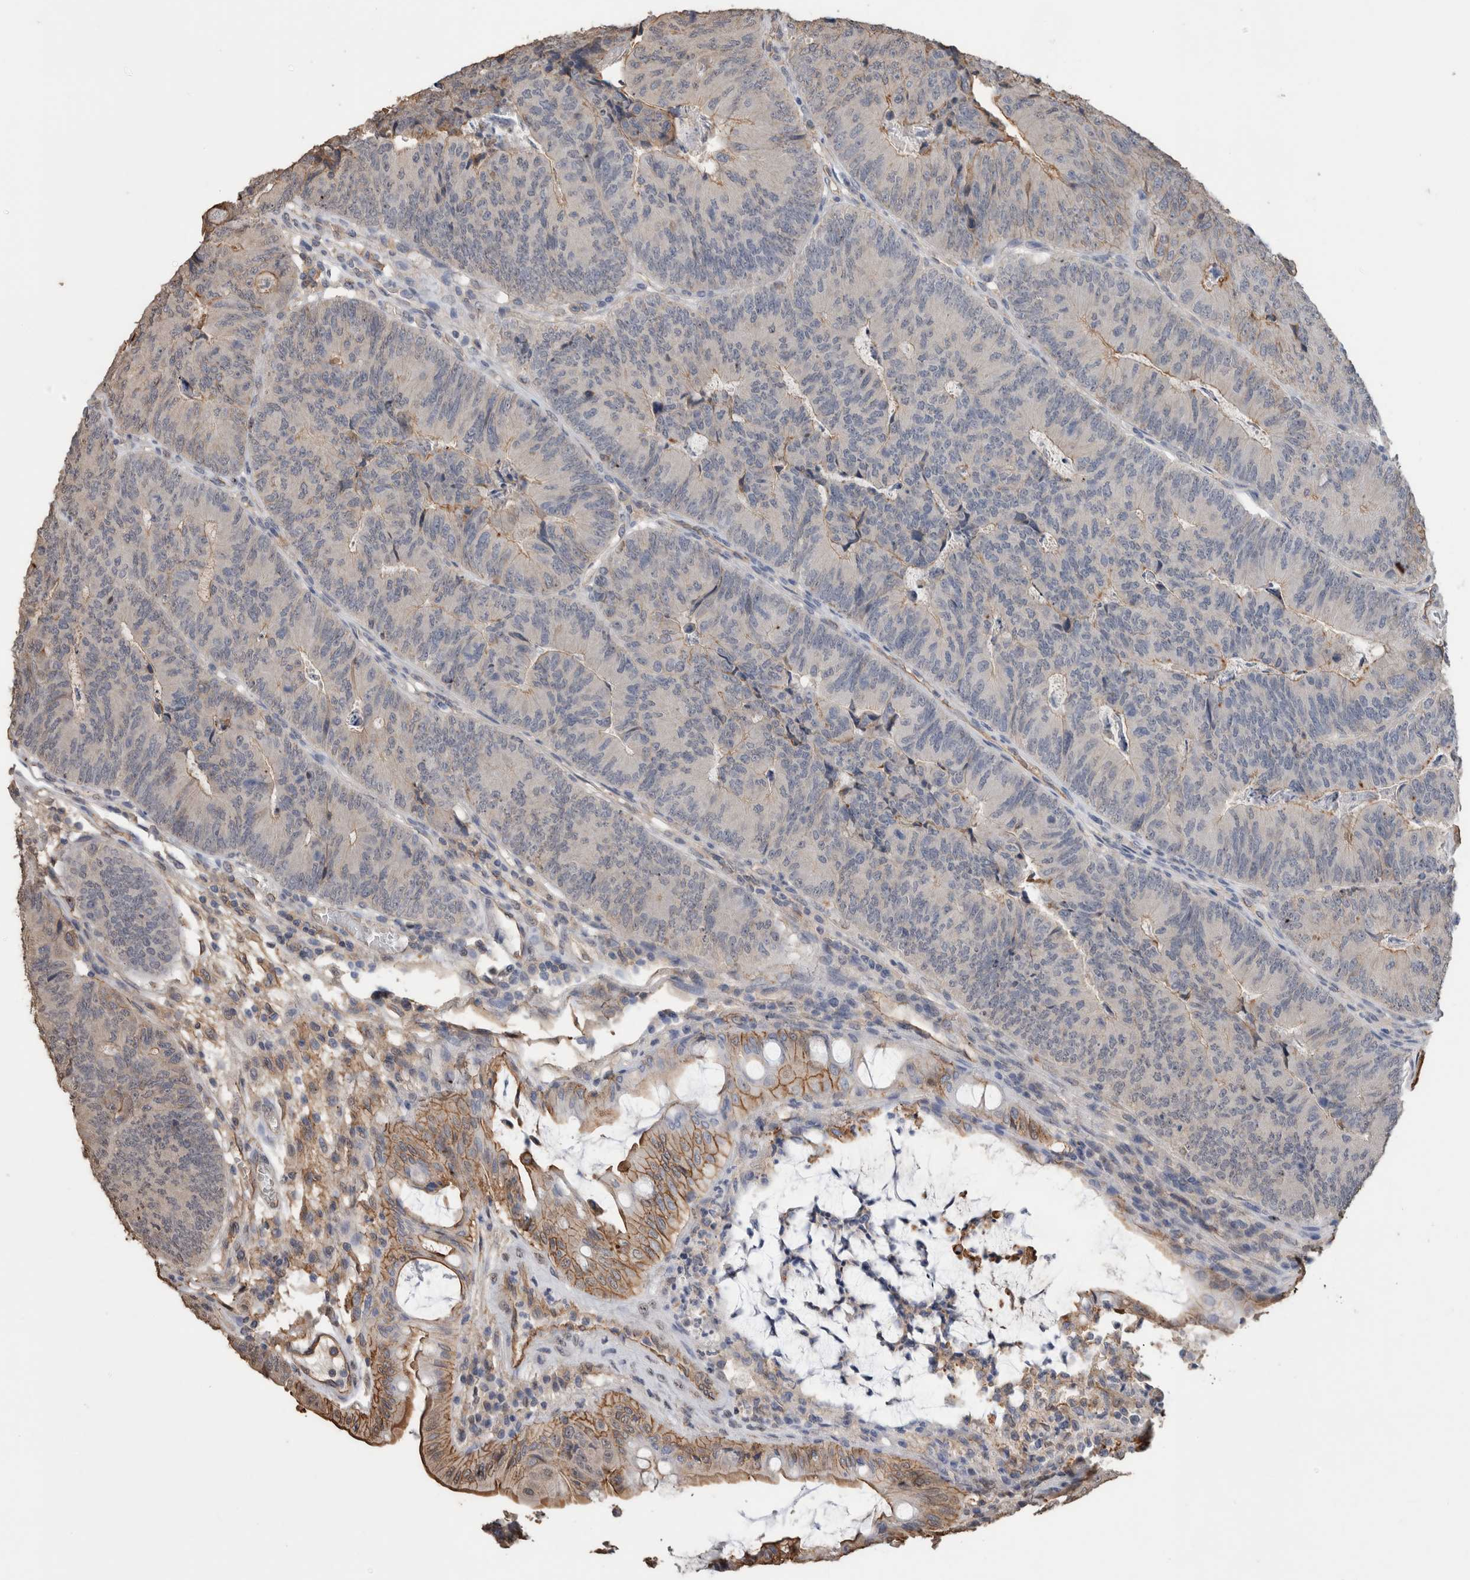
{"staining": {"intensity": "moderate", "quantity": "<25%", "location": "cytoplasmic/membranous"}, "tissue": "colorectal cancer", "cell_type": "Tumor cells", "image_type": "cancer", "snomed": [{"axis": "morphology", "description": "Adenocarcinoma, NOS"}, {"axis": "topography", "description": "Colon"}], "caption": "Colorectal cancer (adenocarcinoma) tissue reveals moderate cytoplasmic/membranous positivity in approximately <25% of tumor cells (Stains: DAB in brown, nuclei in blue, Microscopy: brightfield microscopy at high magnification).", "gene": "S100A10", "patient": {"sex": "female", "age": 67}}